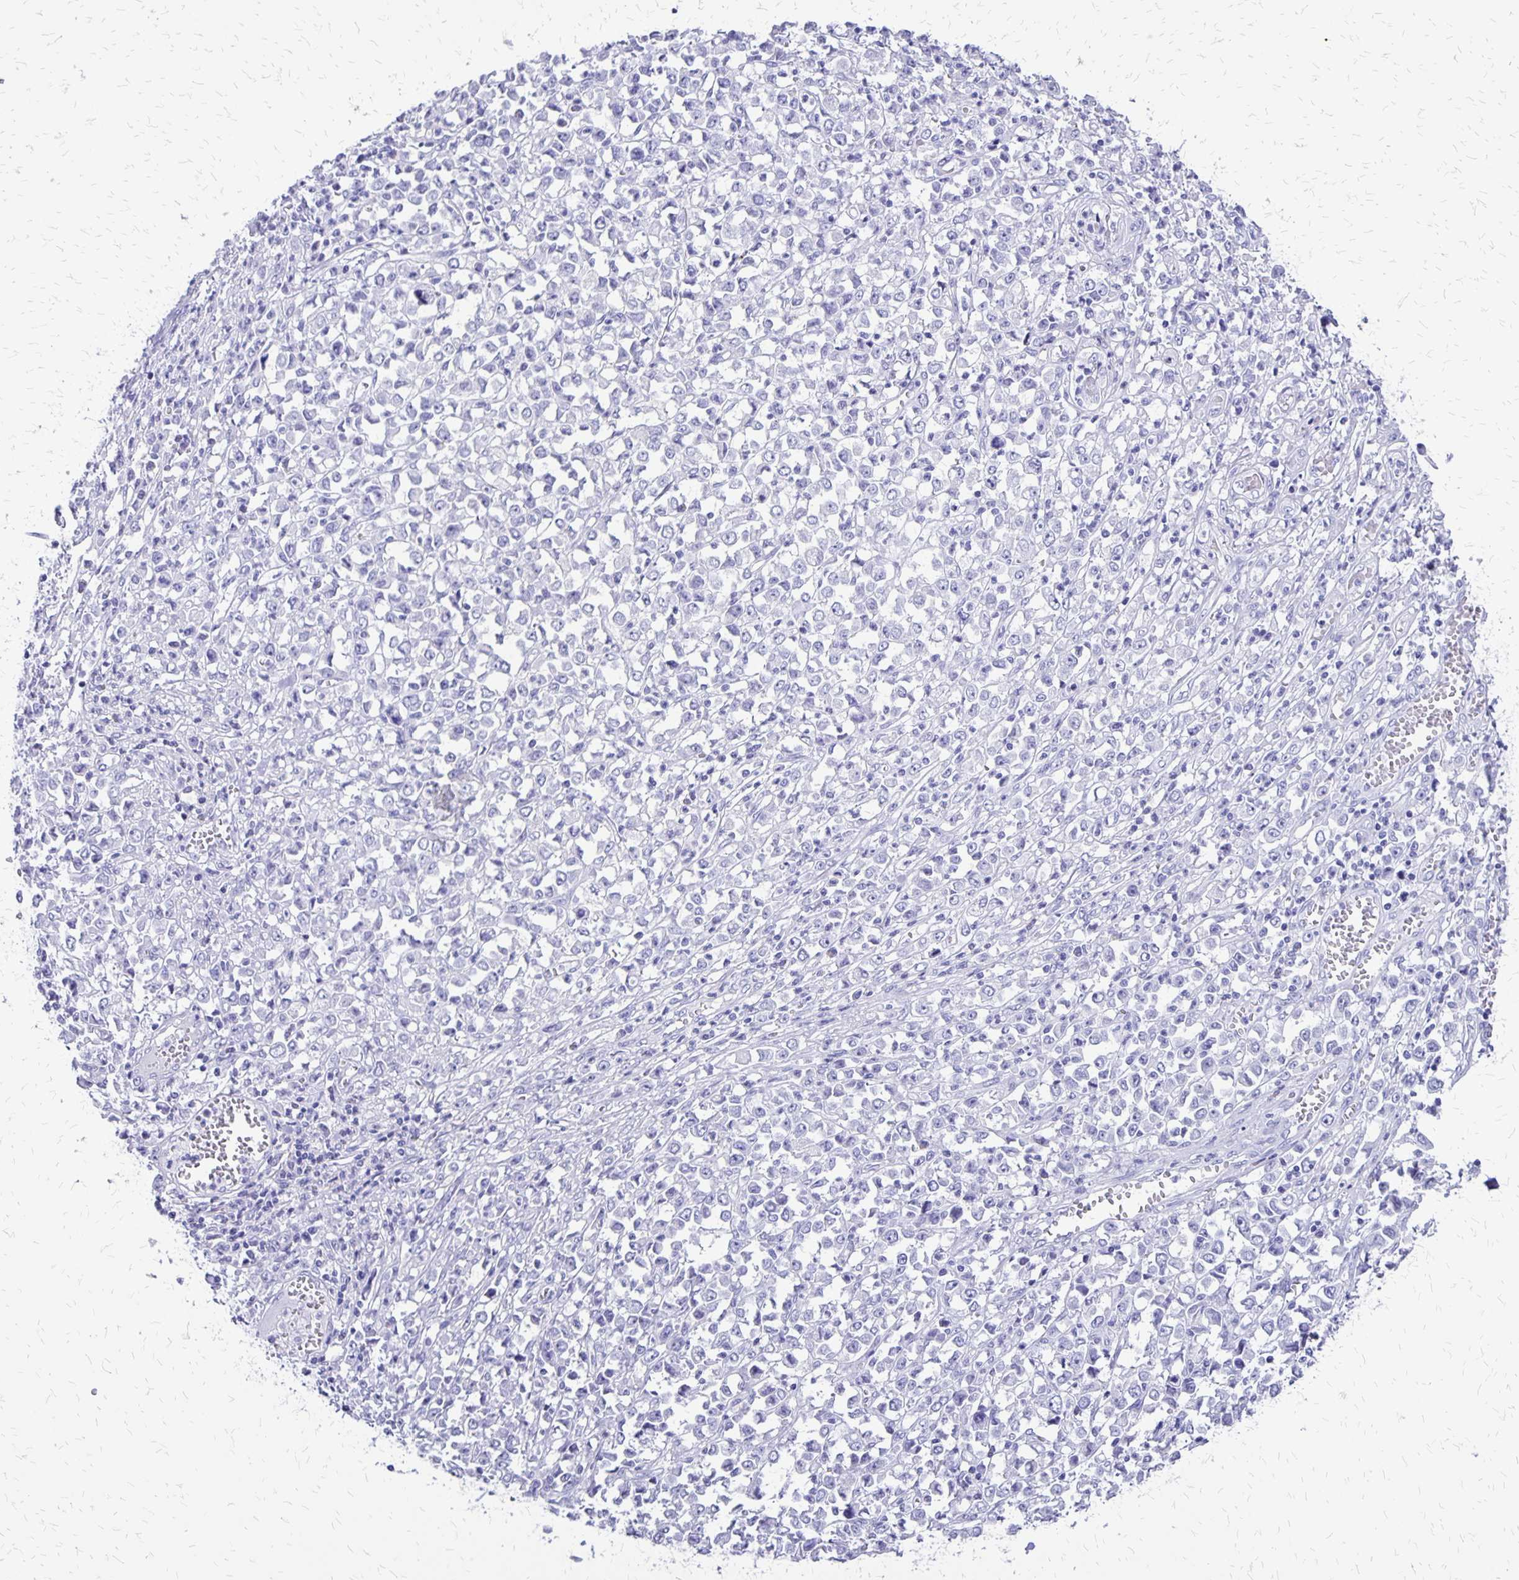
{"staining": {"intensity": "negative", "quantity": "none", "location": "none"}, "tissue": "stomach cancer", "cell_type": "Tumor cells", "image_type": "cancer", "snomed": [{"axis": "morphology", "description": "Adenocarcinoma, NOS"}, {"axis": "topography", "description": "Stomach, upper"}], "caption": "Immunohistochemical staining of stomach cancer (adenocarcinoma) reveals no significant staining in tumor cells.", "gene": "SLC13A2", "patient": {"sex": "male", "age": 70}}